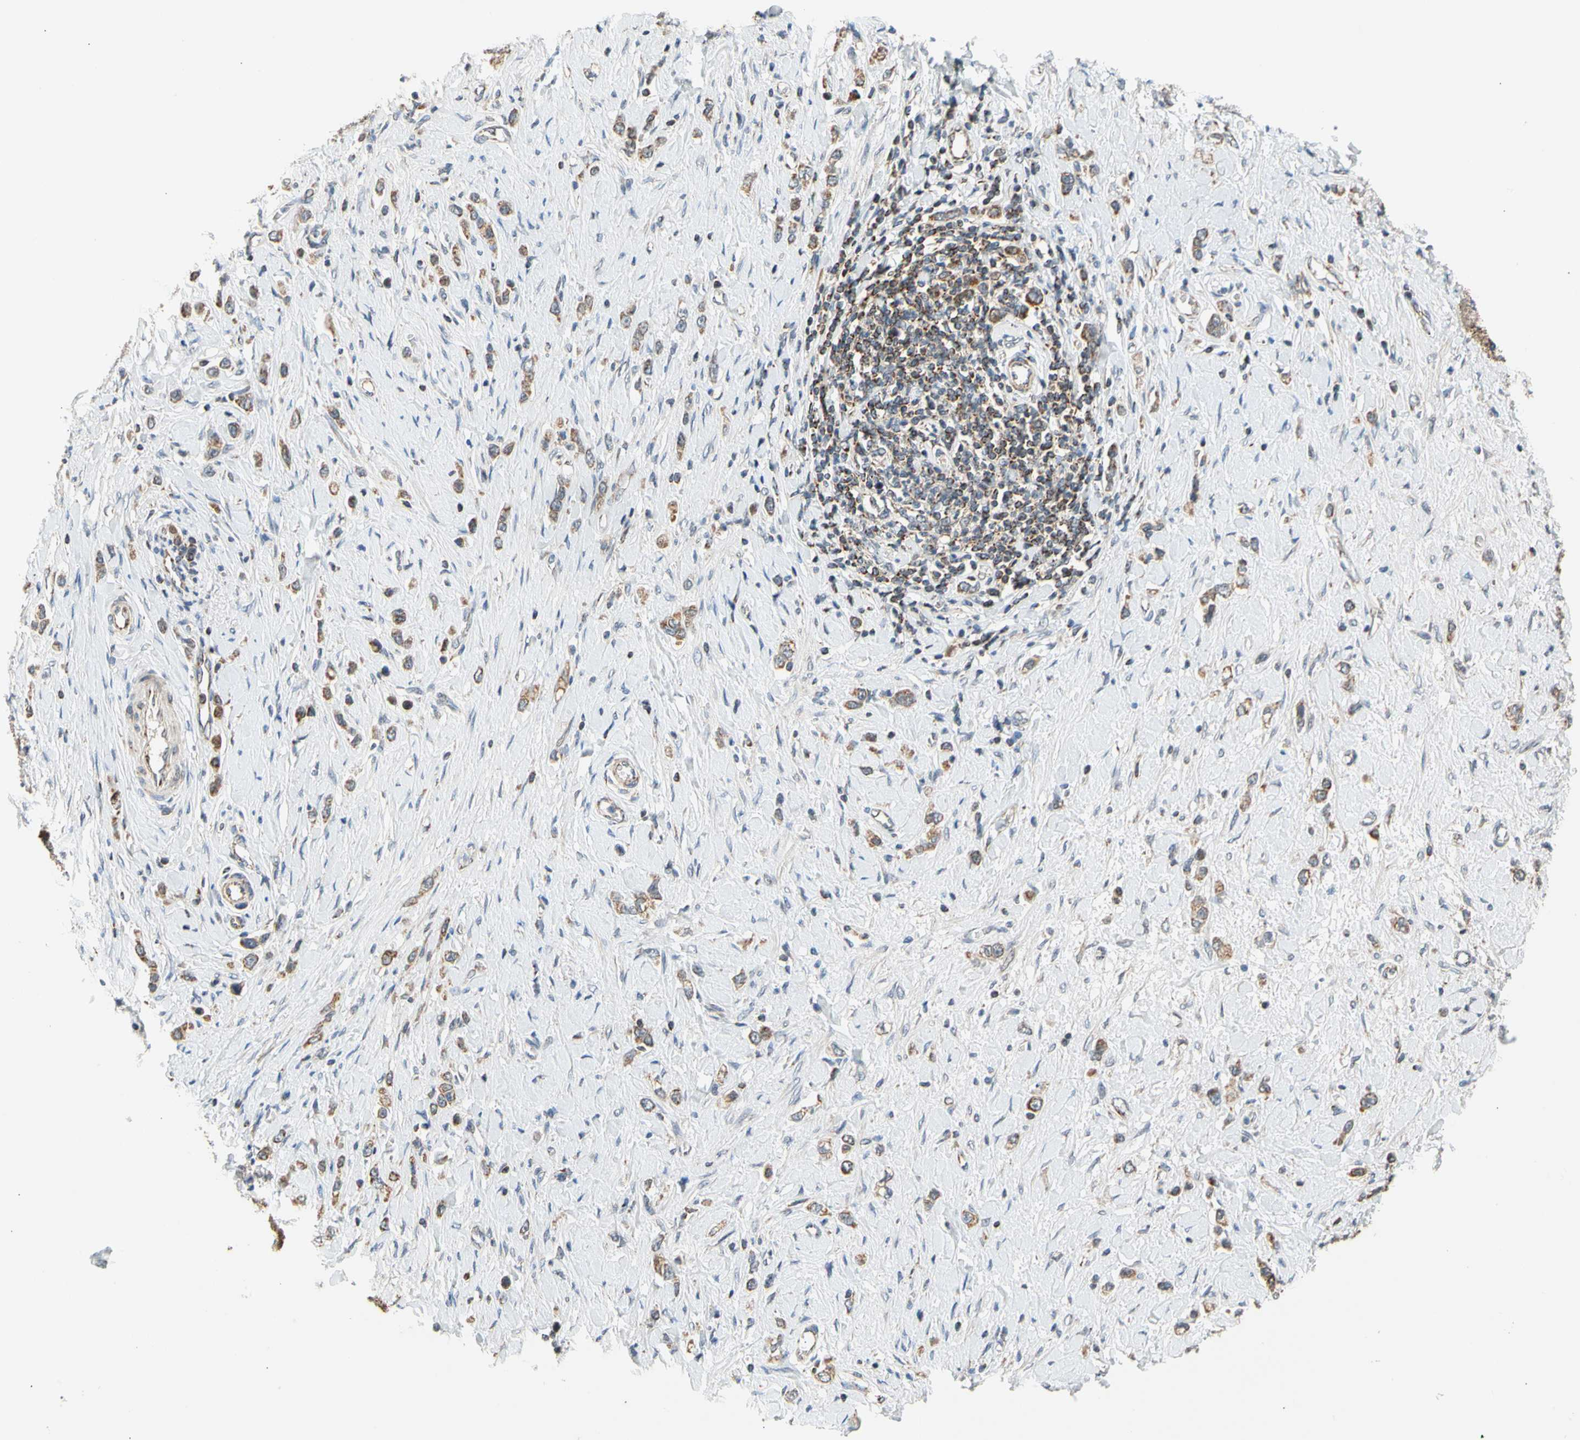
{"staining": {"intensity": "moderate", "quantity": ">75%", "location": "cytoplasmic/membranous"}, "tissue": "stomach cancer", "cell_type": "Tumor cells", "image_type": "cancer", "snomed": [{"axis": "morphology", "description": "Normal tissue, NOS"}, {"axis": "morphology", "description": "Adenocarcinoma, NOS"}, {"axis": "topography", "description": "Stomach, upper"}, {"axis": "topography", "description": "Stomach"}], "caption": "Immunohistochemistry histopathology image of human adenocarcinoma (stomach) stained for a protein (brown), which demonstrates medium levels of moderate cytoplasmic/membranous positivity in about >75% of tumor cells.", "gene": "KHDC4", "patient": {"sex": "female", "age": 65}}